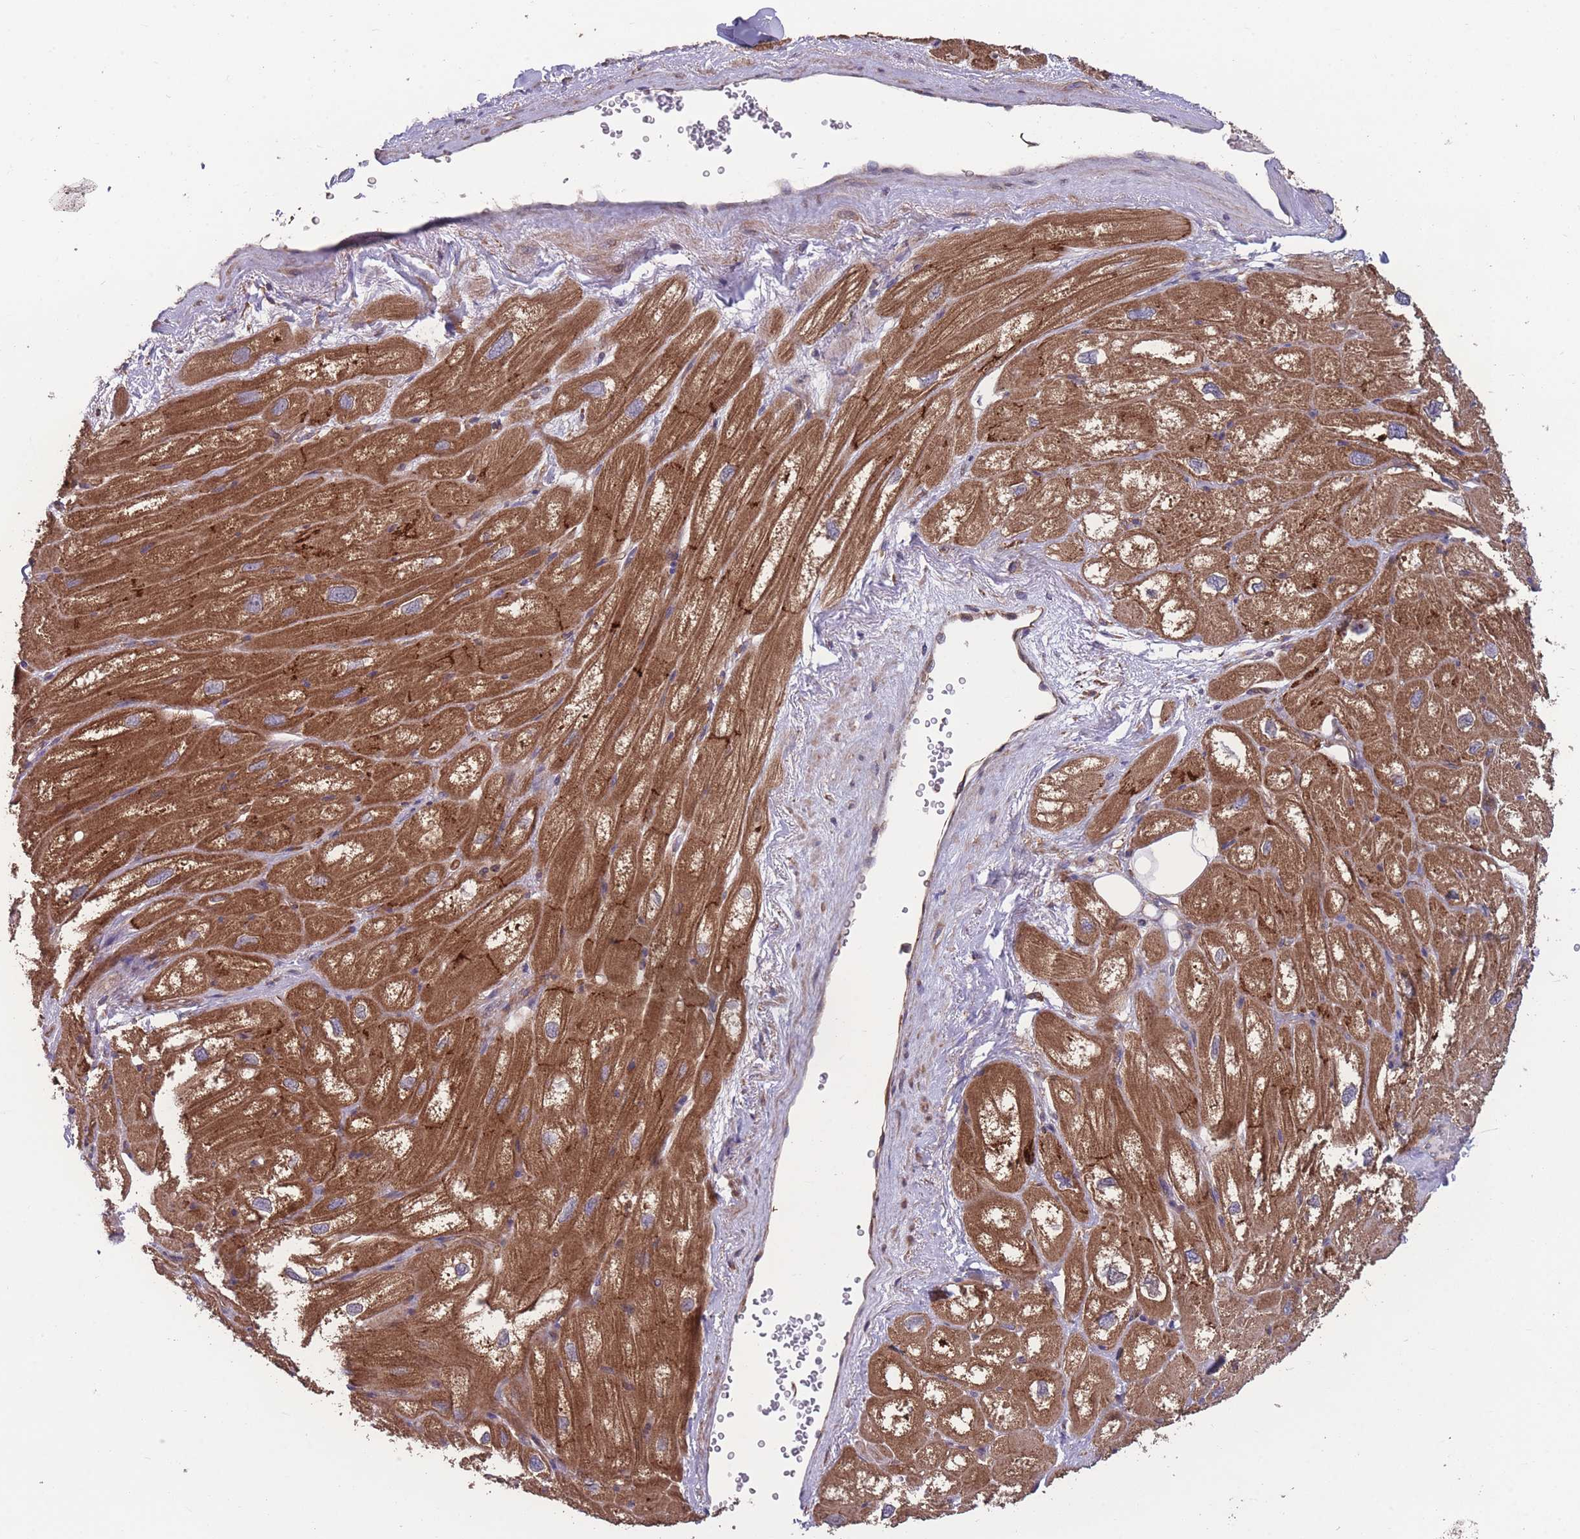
{"staining": {"intensity": "strong", "quantity": ">75%", "location": "cytoplasmic/membranous"}, "tissue": "heart muscle", "cell_type": "Cardiomyocytes", "image_type": "normal", "snomed": [{"axis": "morphology", "description": "Normal tissue, NOS"}, {"axis": "topography", "description": "Heart"}], "caption": "High-magnification brightfield microscopy of benign heart muscle stained with DAB (3,3'-diaminobenzidine) (brown) and counterstained with hematoxylin (blue). cardiomyocytes exhibit strong cytoplasmic/membranous staining is appreciated in about>75% of cells.", "gene": "ZPR1", "patient": {"sex": "male", "age": 50}}